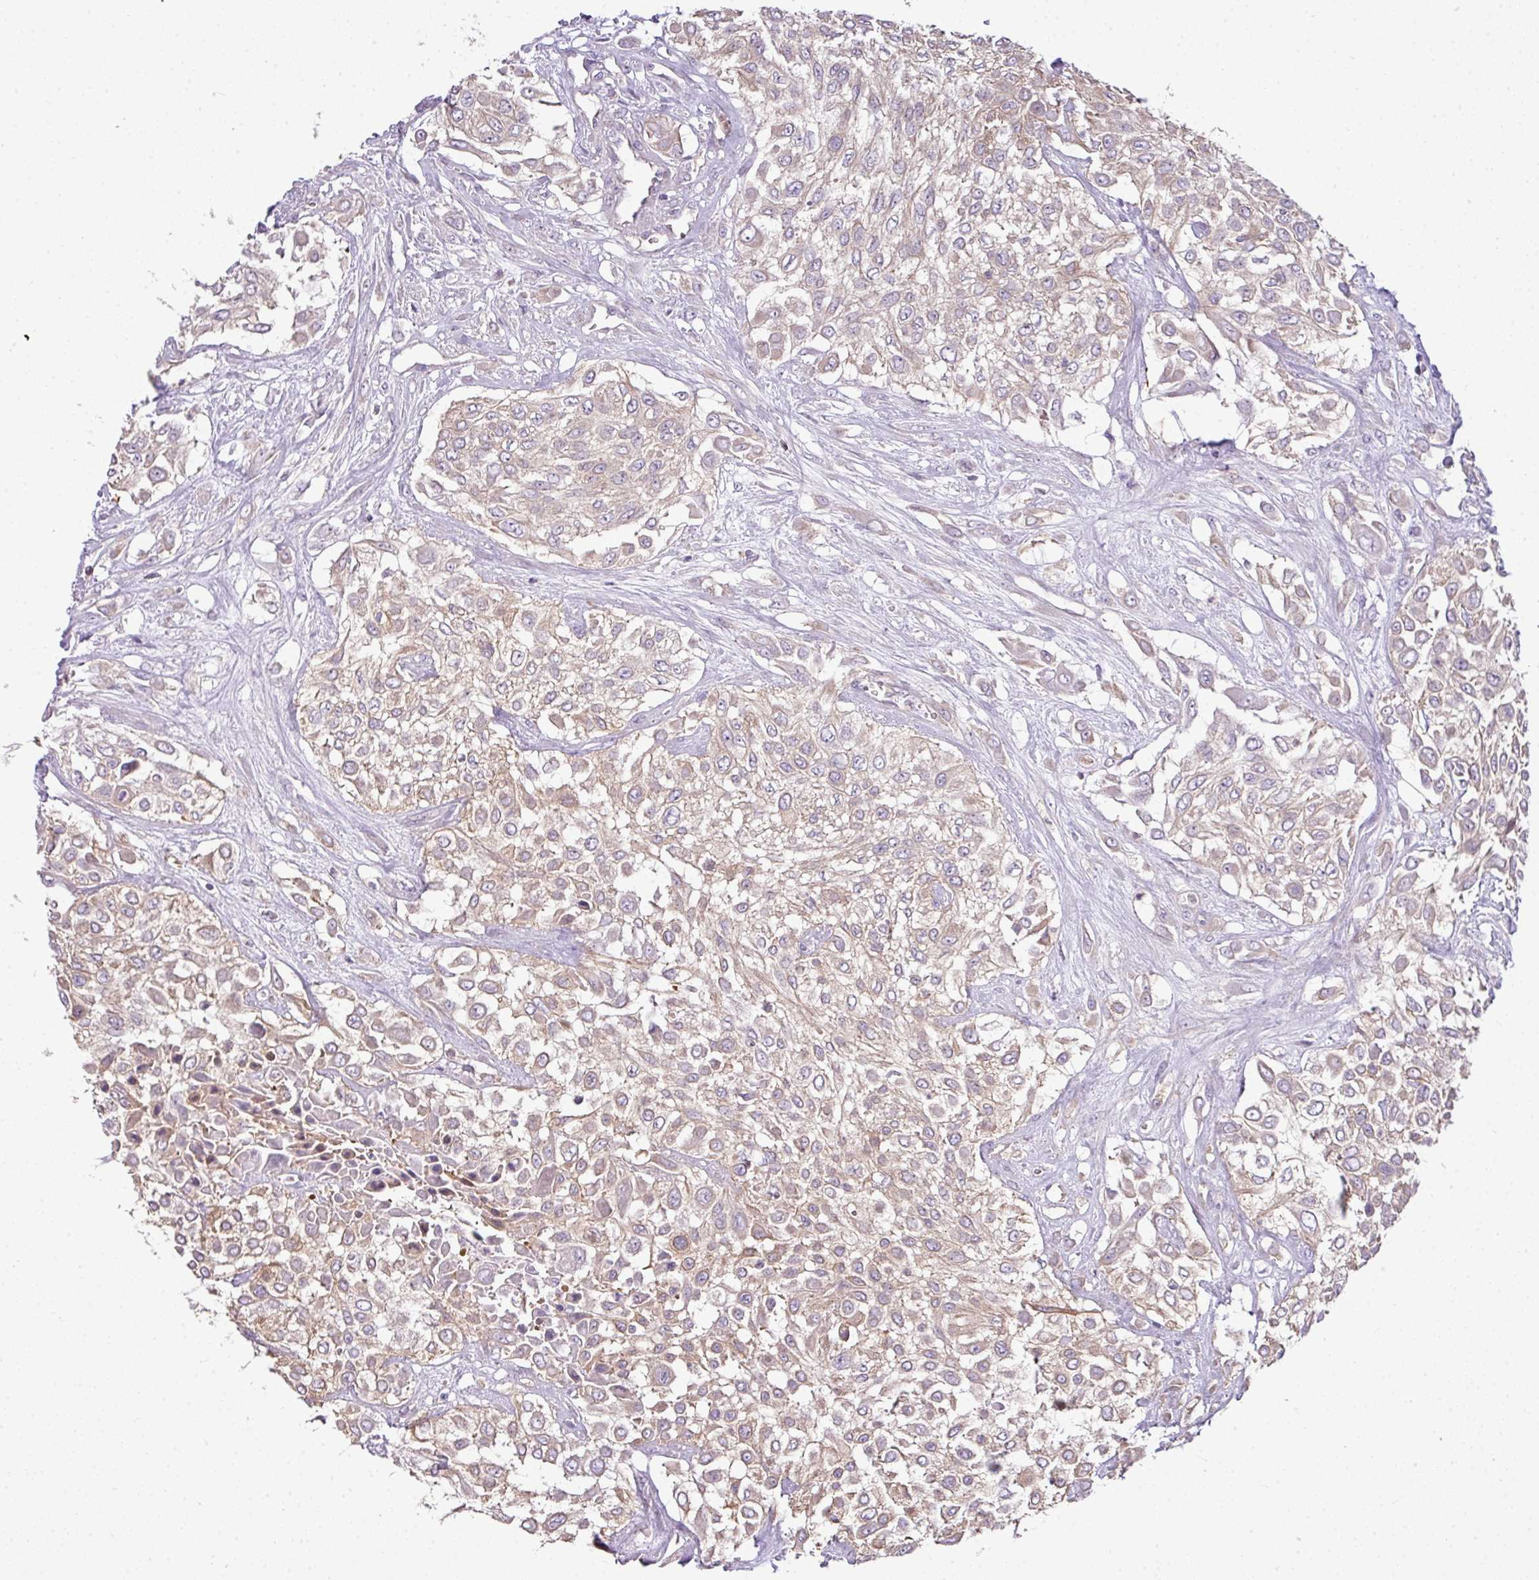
{"staining": {"intensity": "weak", "quantity": ">75%", "location": "cytoplasmic/membranous"}, "tissue": "urothelial cancer", "cell_type": "Tumor cells", "image_type": "cancer", "snomed": [{"axis": "morphology", "description": "Urothelial carcinoma, High grade"}, {"axis": "topography", "description": "Urinary bladder"}], "caption": "Protein expression analysis of human urothelial cancer reveals weak cytoplasmic/membranous staining in about >75% of tumor cells.", "gene": "STAT5A", "patient": {"sex": "male", "age": 57}}